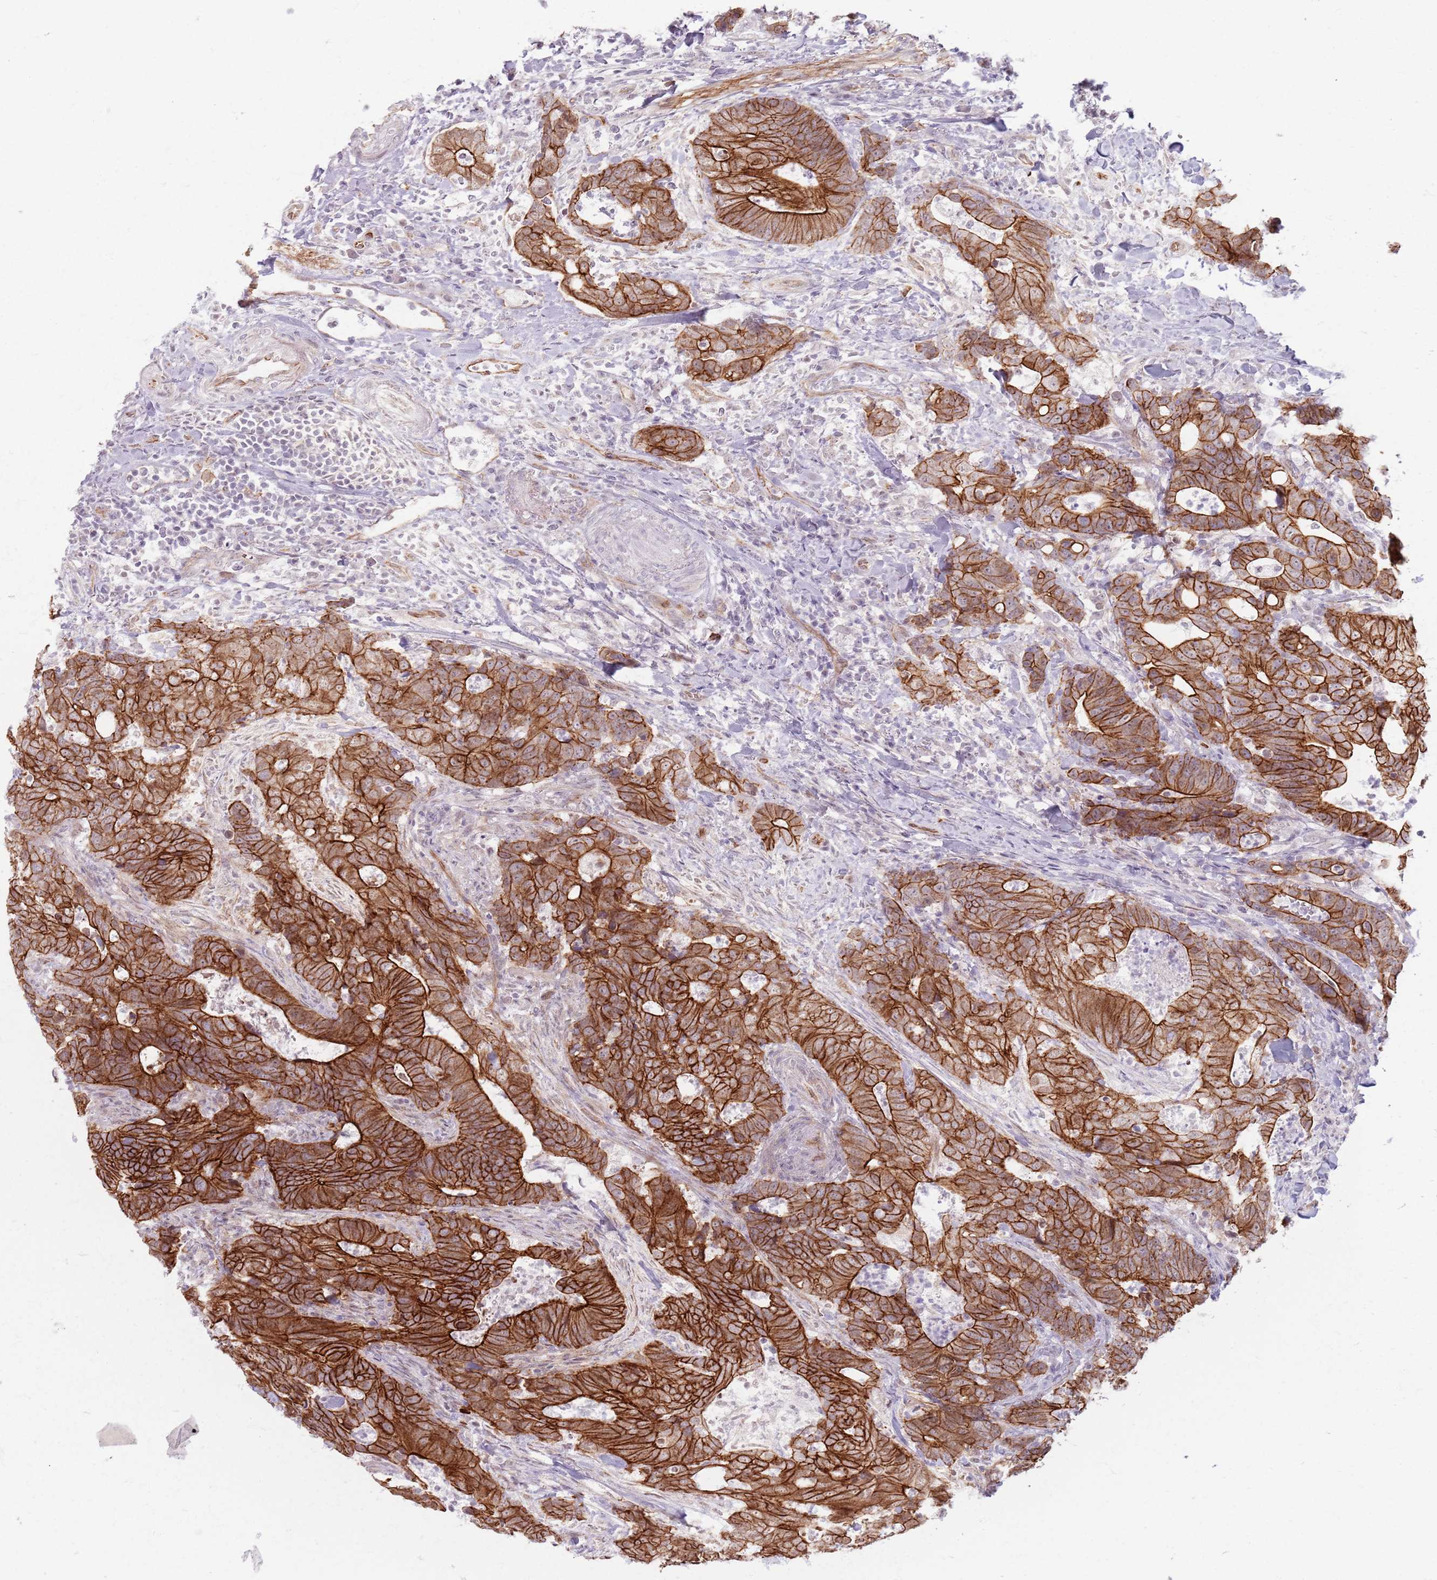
{"staining": {"intensity": "strong", "quantity": ">75%", "location": "cytoplasmic/membranous"}, "tissue": "colorectal cancer", "cell_type": "Tumor cells", "image_type": "cancer", "snomed": [{"axis": "morphology", "description": "Adenocarcinoma, NOS"}, {"axis": "topography", "description": "Colon"}], "caption": "Immunohistochemical staining of colorectal adenocarcinoma exhibits high levels of strong cytoplasmic/membranous protein expression in approximately >75% of tumor cells.", "gene": "KCNA5", "patient": {"sex": "female", "age": 82}}